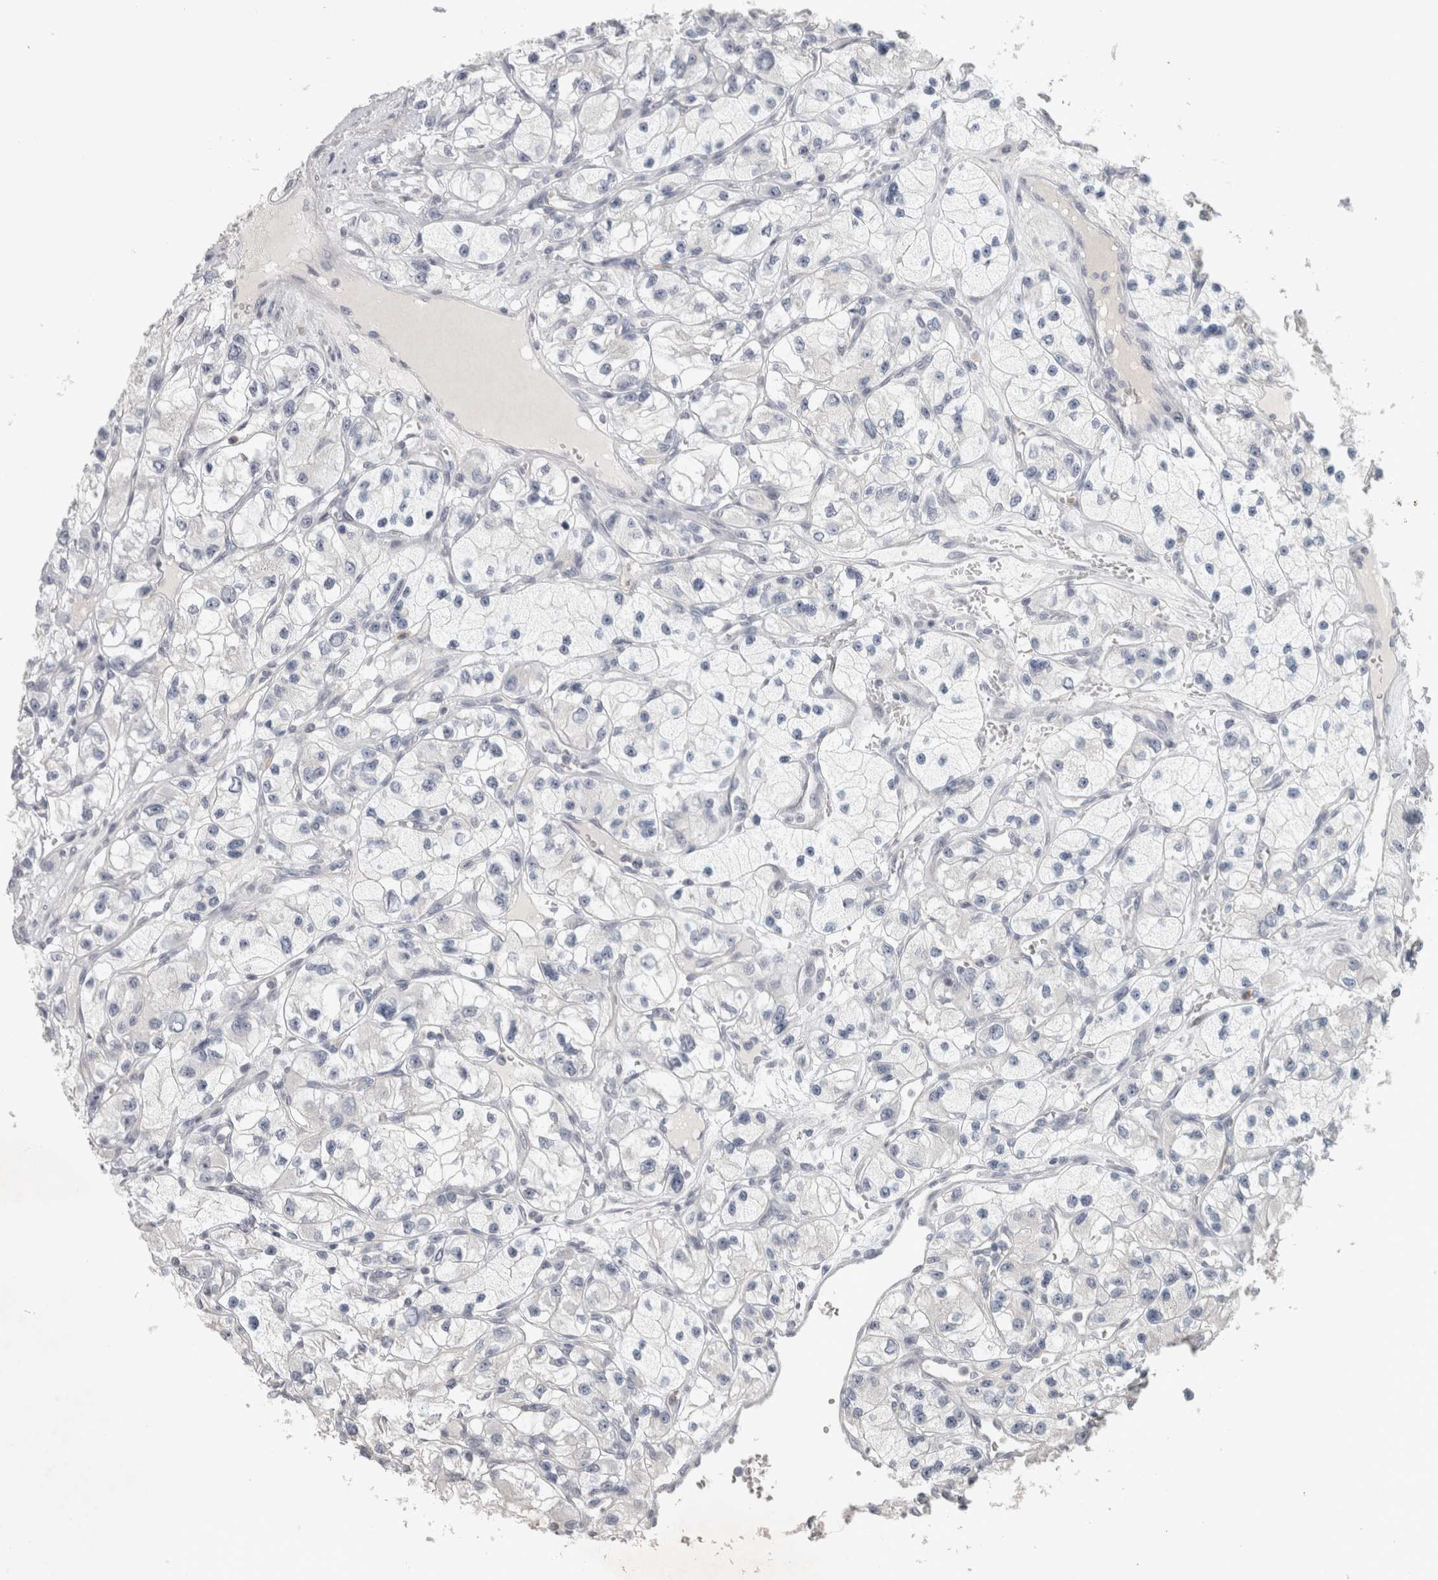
{"staining": {"intensity": "negative", "quantity": "none", "location": "none"}, "tissue": "renal cancer", "cell_type": "Tumor cells", "image_type": "cancer", "snomed": [{"axis": "morphology", "description": "Adenocarcinoma, NOS"}, {"axis": "topography", "description": "Kidney"}], "caption": "The photomicrograph shows no staining of tumor cells in renal adenocarcinoma.", "gene": "PTPRN2", "patient": {"sex": "female", "age": 57}}